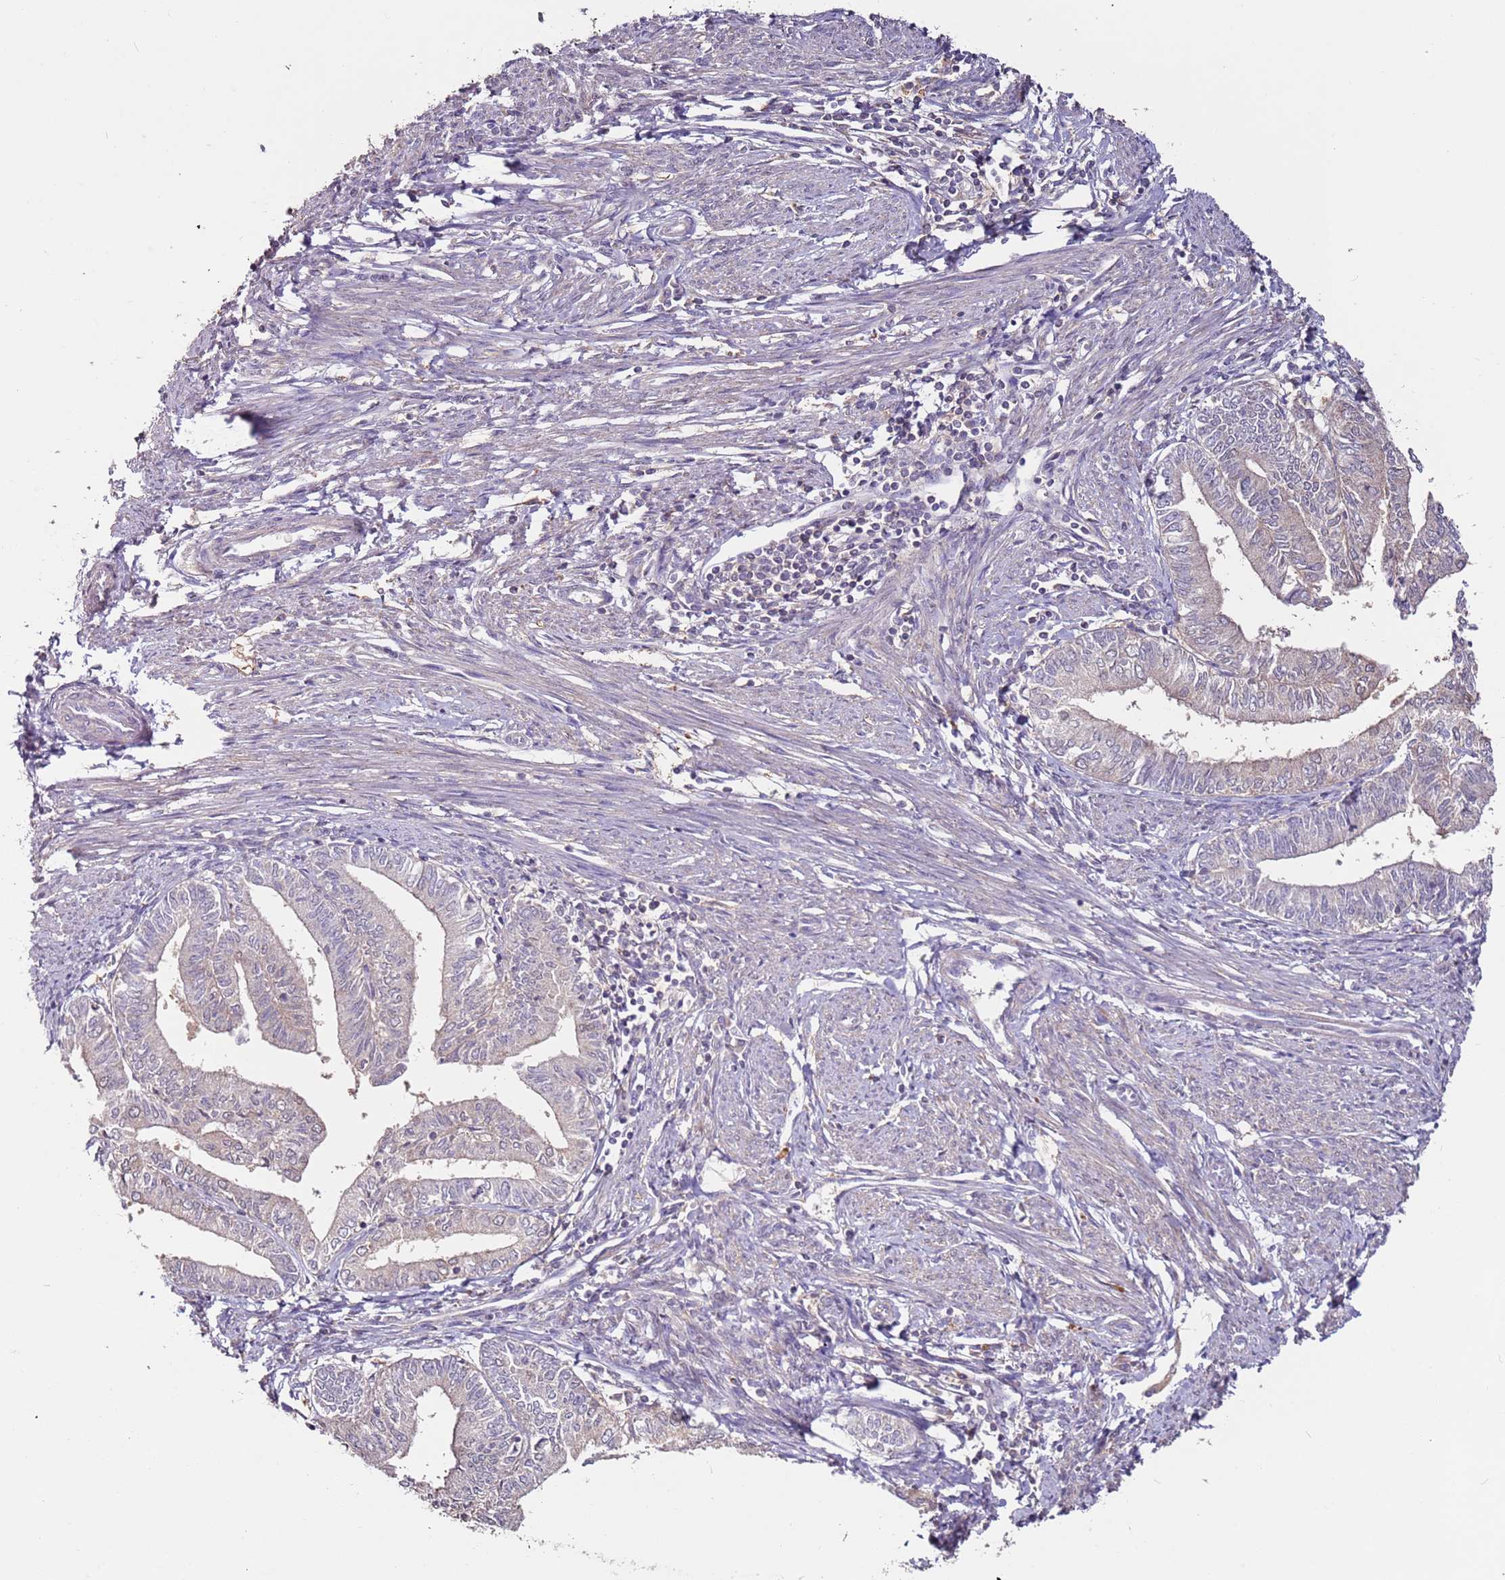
{"staining": {"intensity": "negative", "quantity": "none", "location": "none"}, "tissue": "endometrial cancer", "cell_type": "Tumor cells", "image_type": "cancer", "snomed": [{"axis": "morphology", "description": "Adenocarcinoma, NOS"}, {"axis": "topography", "description": "Endometrium"}], "caption": "The histopathology image reveals no significant positivity in tumor cells of endometrial cancer (adenocarcinoma).", "gene": "MDH1", "patient": {"sex": "female", "age": 66}}